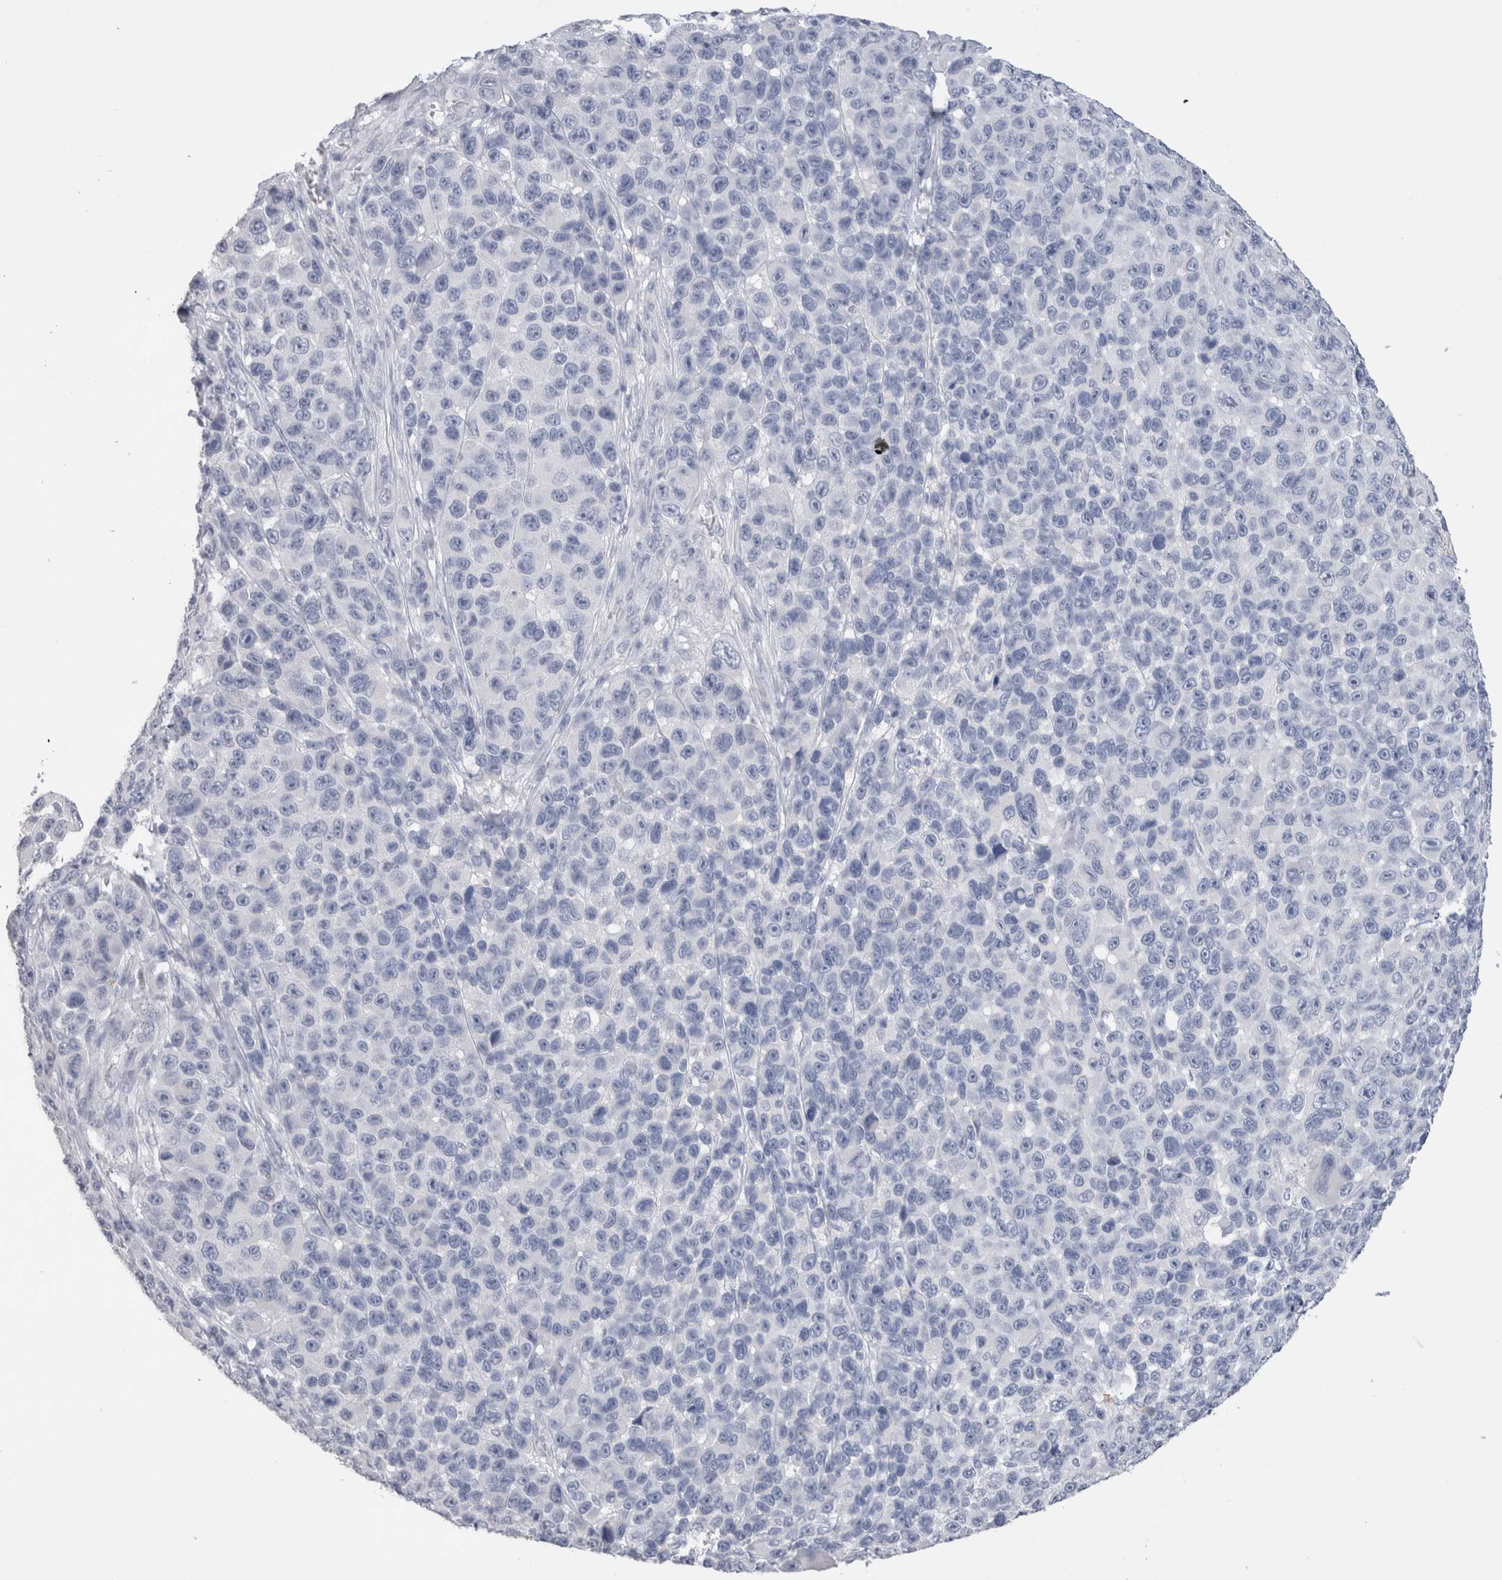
{"staining": {"intensity": "negative", "quantity": "none", "location": "none"}, "tissue": "melanoma", "cell_type": "Tumor cells", "image_type": "cancer", "snomed": [{"axis": "morphology", "description": "Malignant melanoma, NOS"}, {"axis": "topography", "description": "Skin"}], "caption": "Tumor cells show no significant protein positivity in malignant melanoma. The staining is performed using DAB brown chromogen with nuclei counter-stained in using hematoxylin.", "gene": "LAMP3", "patient": {"sex": "male", "age": 53}}